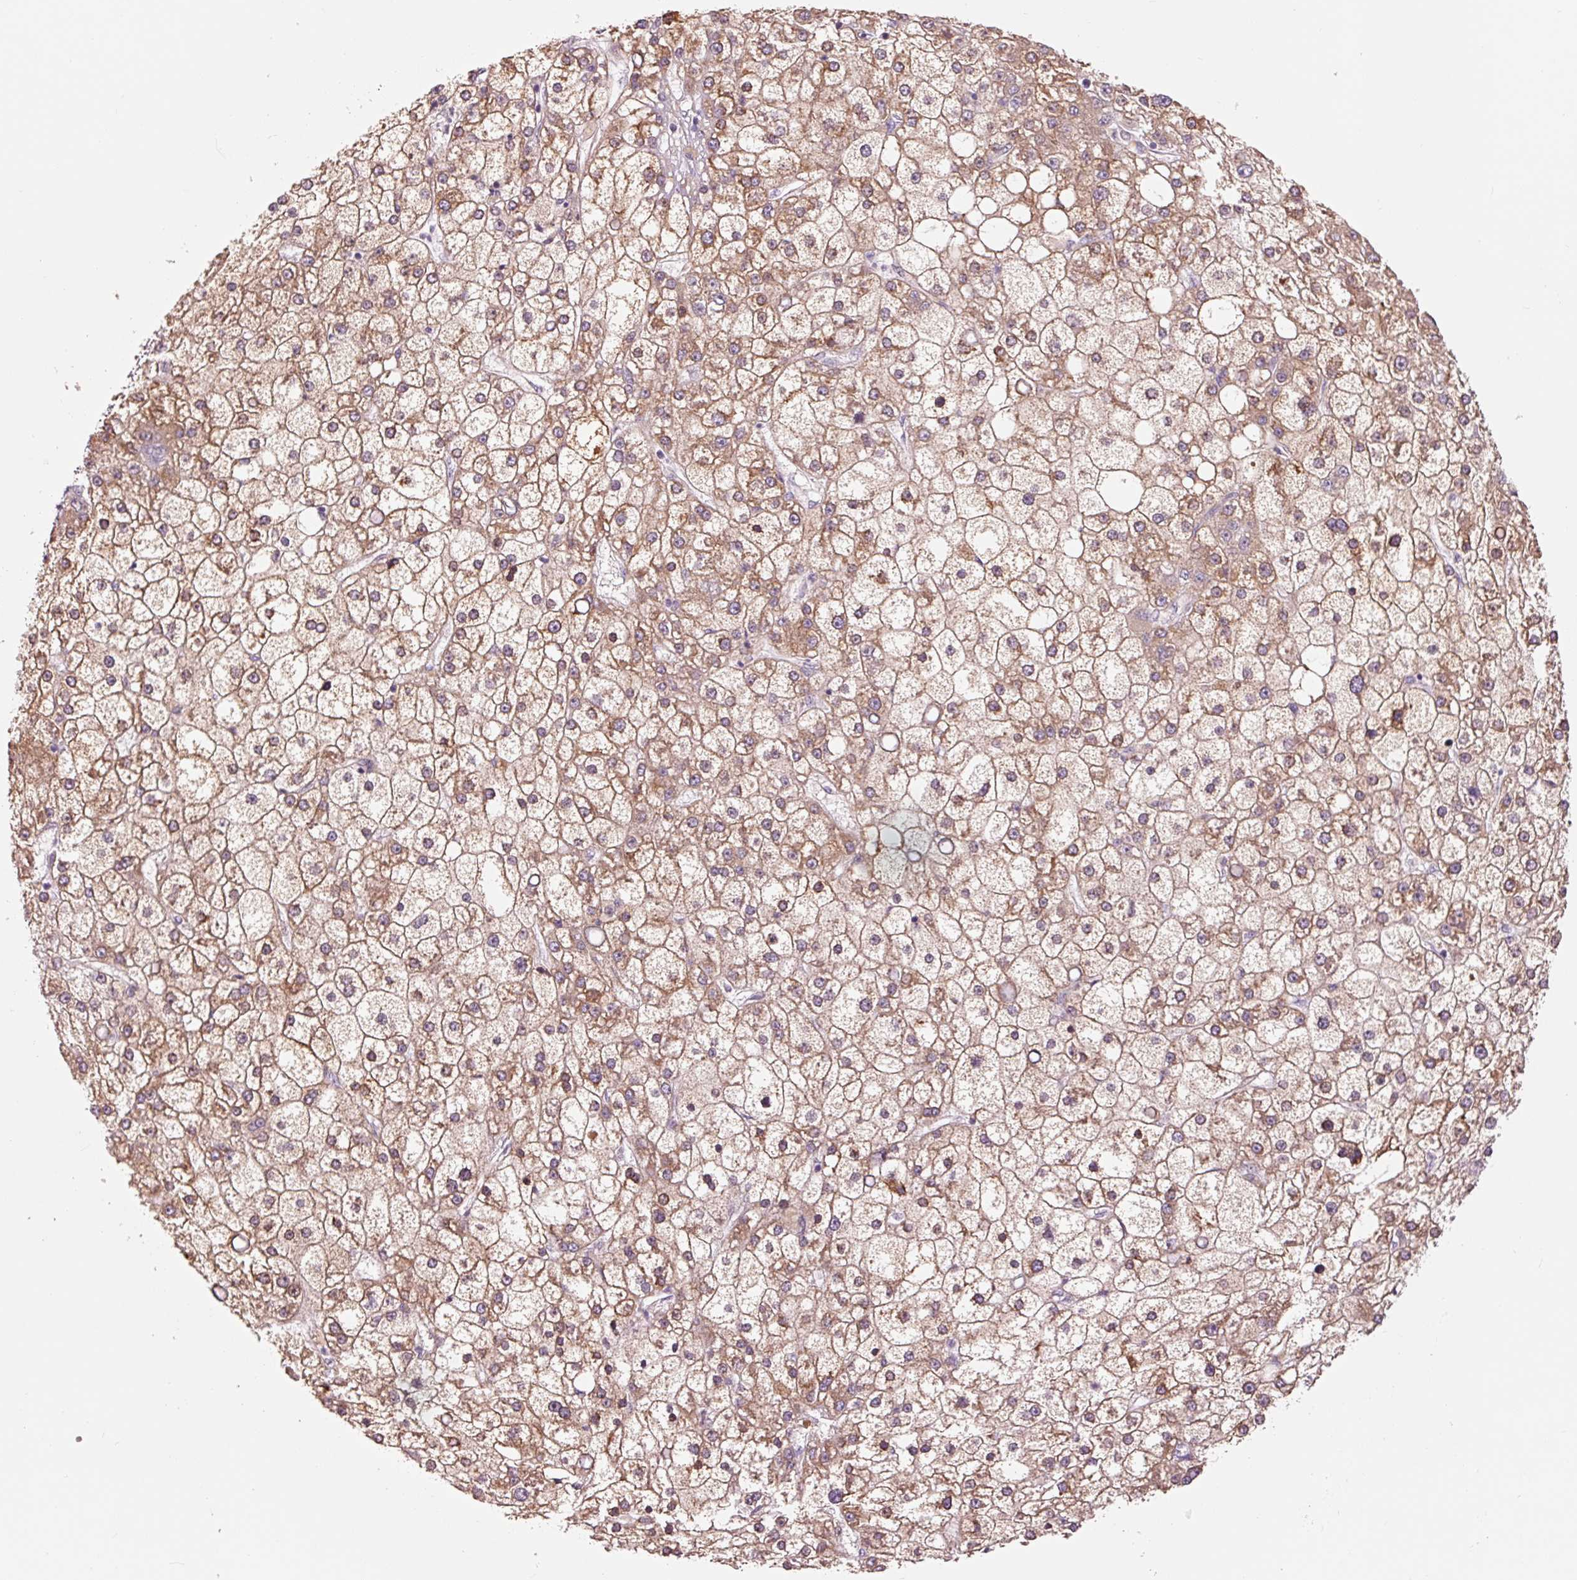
{"staining": {"intensity": "moderate", "quantity": ">75%", "location": "cytoplasmic/membranous,nuclear"}, "tissue": "liver cancer", "cell_type": "Tumor cells", "image_type": "cancer", "snomed": [{"axis": "morphology", "description": "Carcinoma, Hepatocellular, NOS"}, {"axis": "topography", "description": "Liver"}], "caption": "Immunohistochemical staining of human hepatocellular carcinoma (liver) demonstrates moderate cytoplasmic/membranous and nuclear protein positivity in about >75% of tumor cells. Using DAB (3,3'-diaminobenzidine) (brown) and hematoxylin (blue) stains, captured at high magnification using brightfield microscopy.", "gene": "DAPP1", "patient": {"sex": "male", "age": 67}}